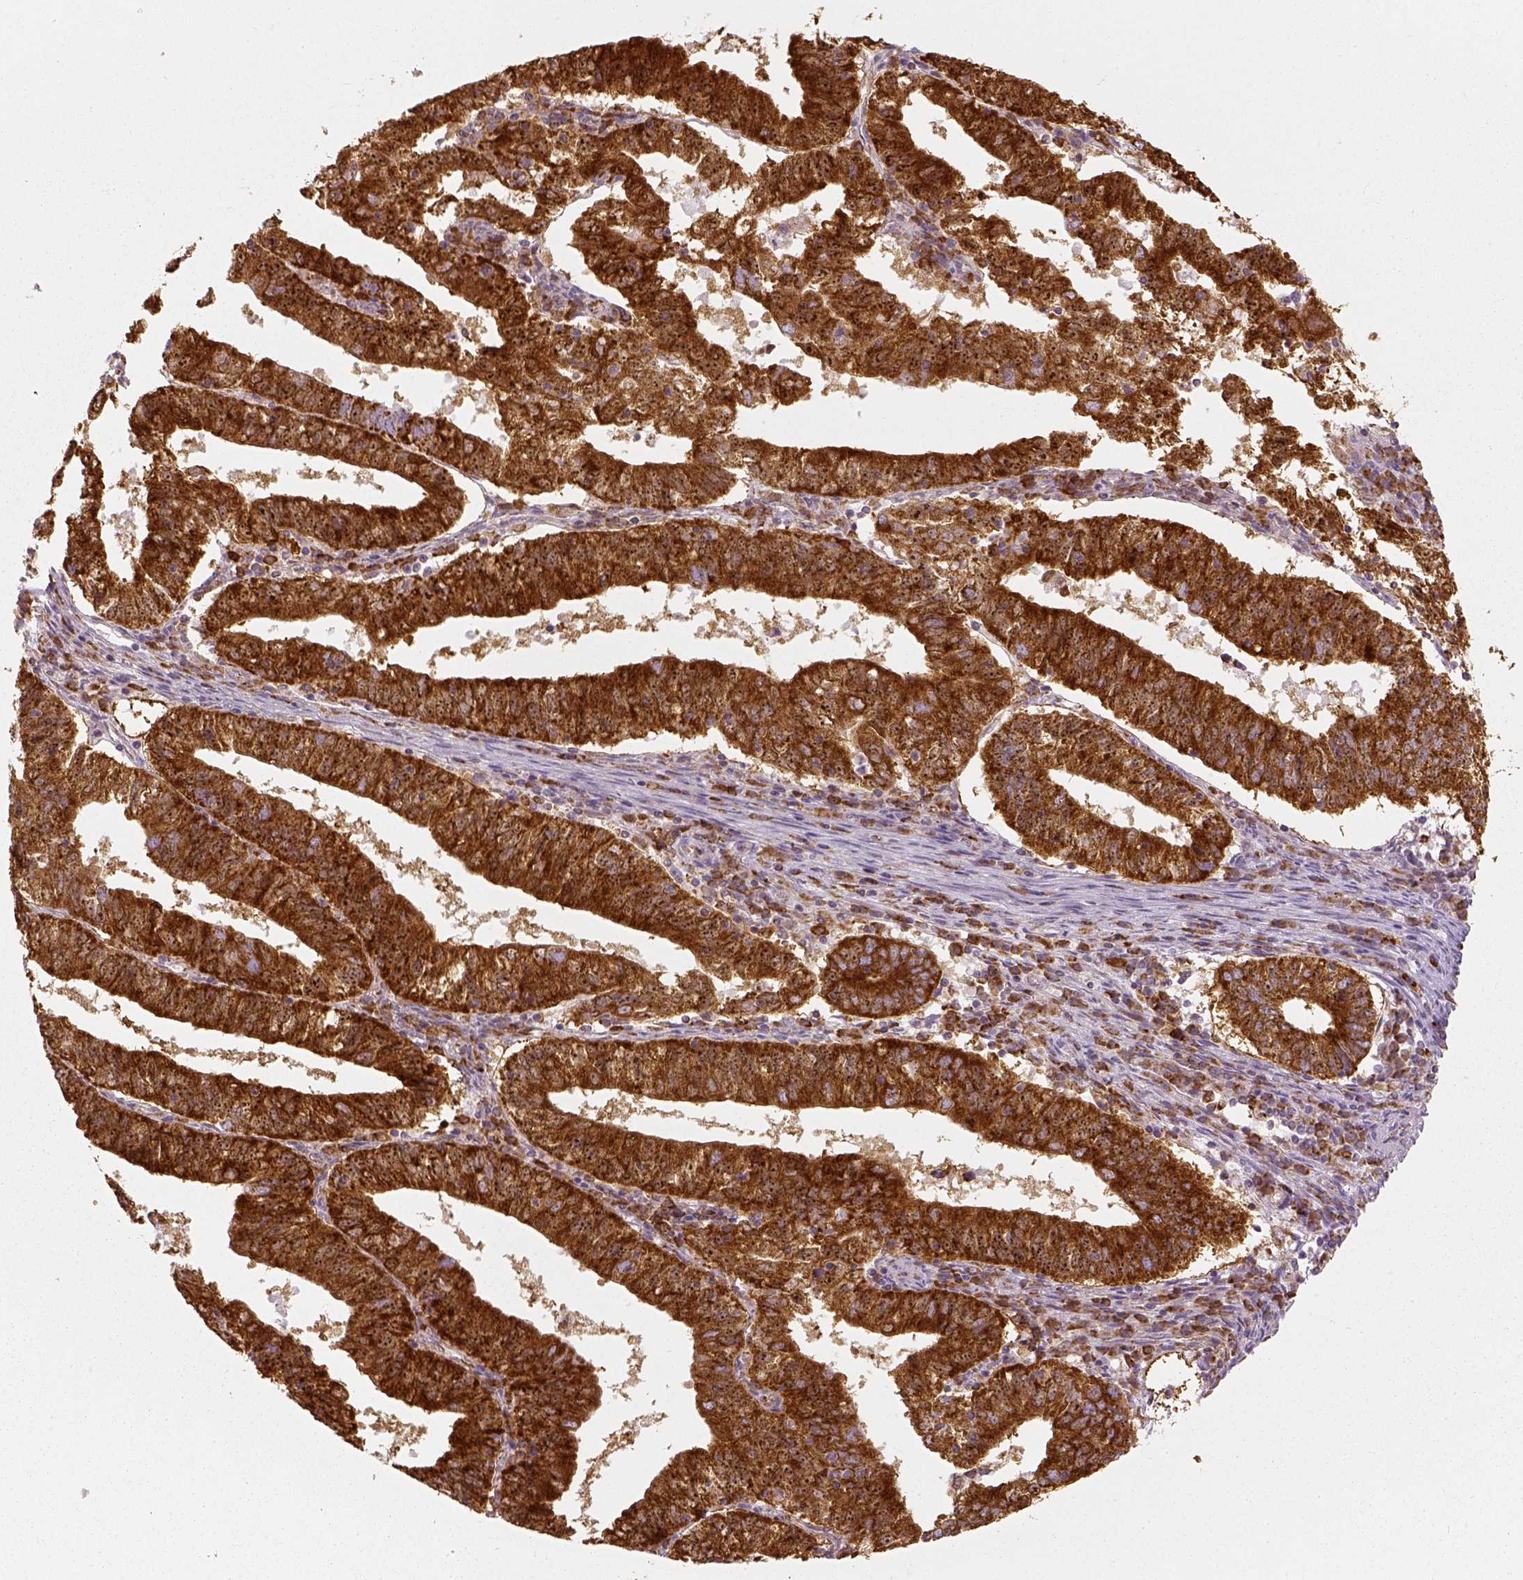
{"staining": {"intensity": "strong", "quantity": ">75%", "location": "cytoplasmic/membranous"}, "tissue": "endometrial cancer", "cell_type": "Tumor cells", "image_type": "cancer", "snomed": [{"axis": "morphology", "description": "Adenocarcinoma, NOS"}, {"axis": "topography", "description": "Endometrium"}], "caption": "This photomicrograph reveals IHC staining of endometrial cancer, with high strong cytoplasmic/membranous expression in about >75% of tumor cells.", "gene": "PGAM5", "patient": {"sex": "female", "age": 82}}